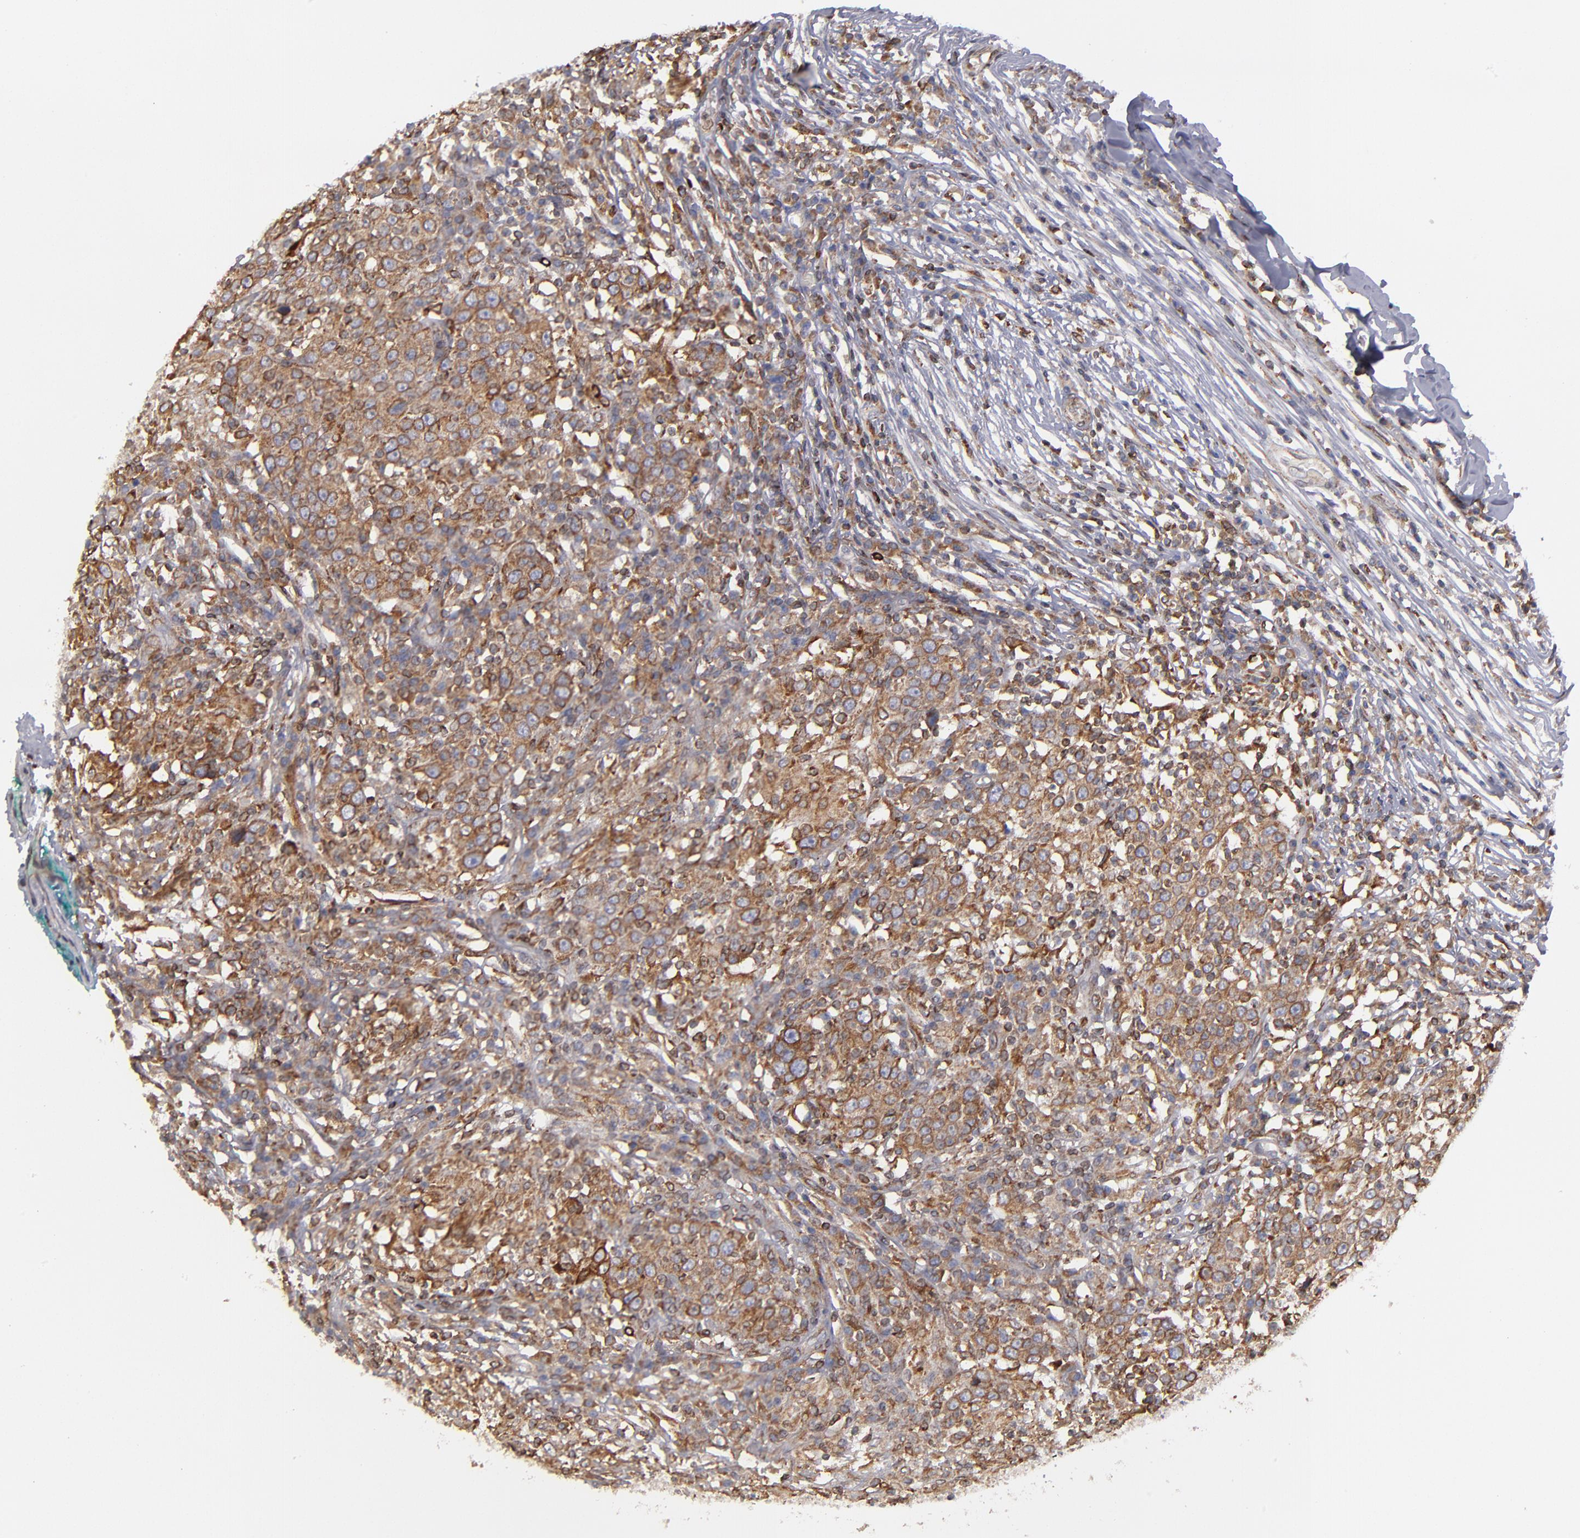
{"staining": {"intensity": "moderate", "quantity": "25%-75%", "location": "cytoplasmic/membranous"}, "tissue": "head and neck cancer", "cell_type": "Tumor cells", "image_type": "cancer", "snomed": [{"axis": "morphology", "description": "Adenocarcinoma, NOS"}, {"axis": "topography", "description": "Salivary gland"}, {"axis": "topography", "description": "Head-Neck"}], "caption": "Head and neck cancer (adenocarcinoma) stained with IHC shows moderate cytoplasmic/membranous expression in approximately 25%-75% of tumor cells.", "gene": "TMX1", "patient": {"sex": "female", "age": 65}}